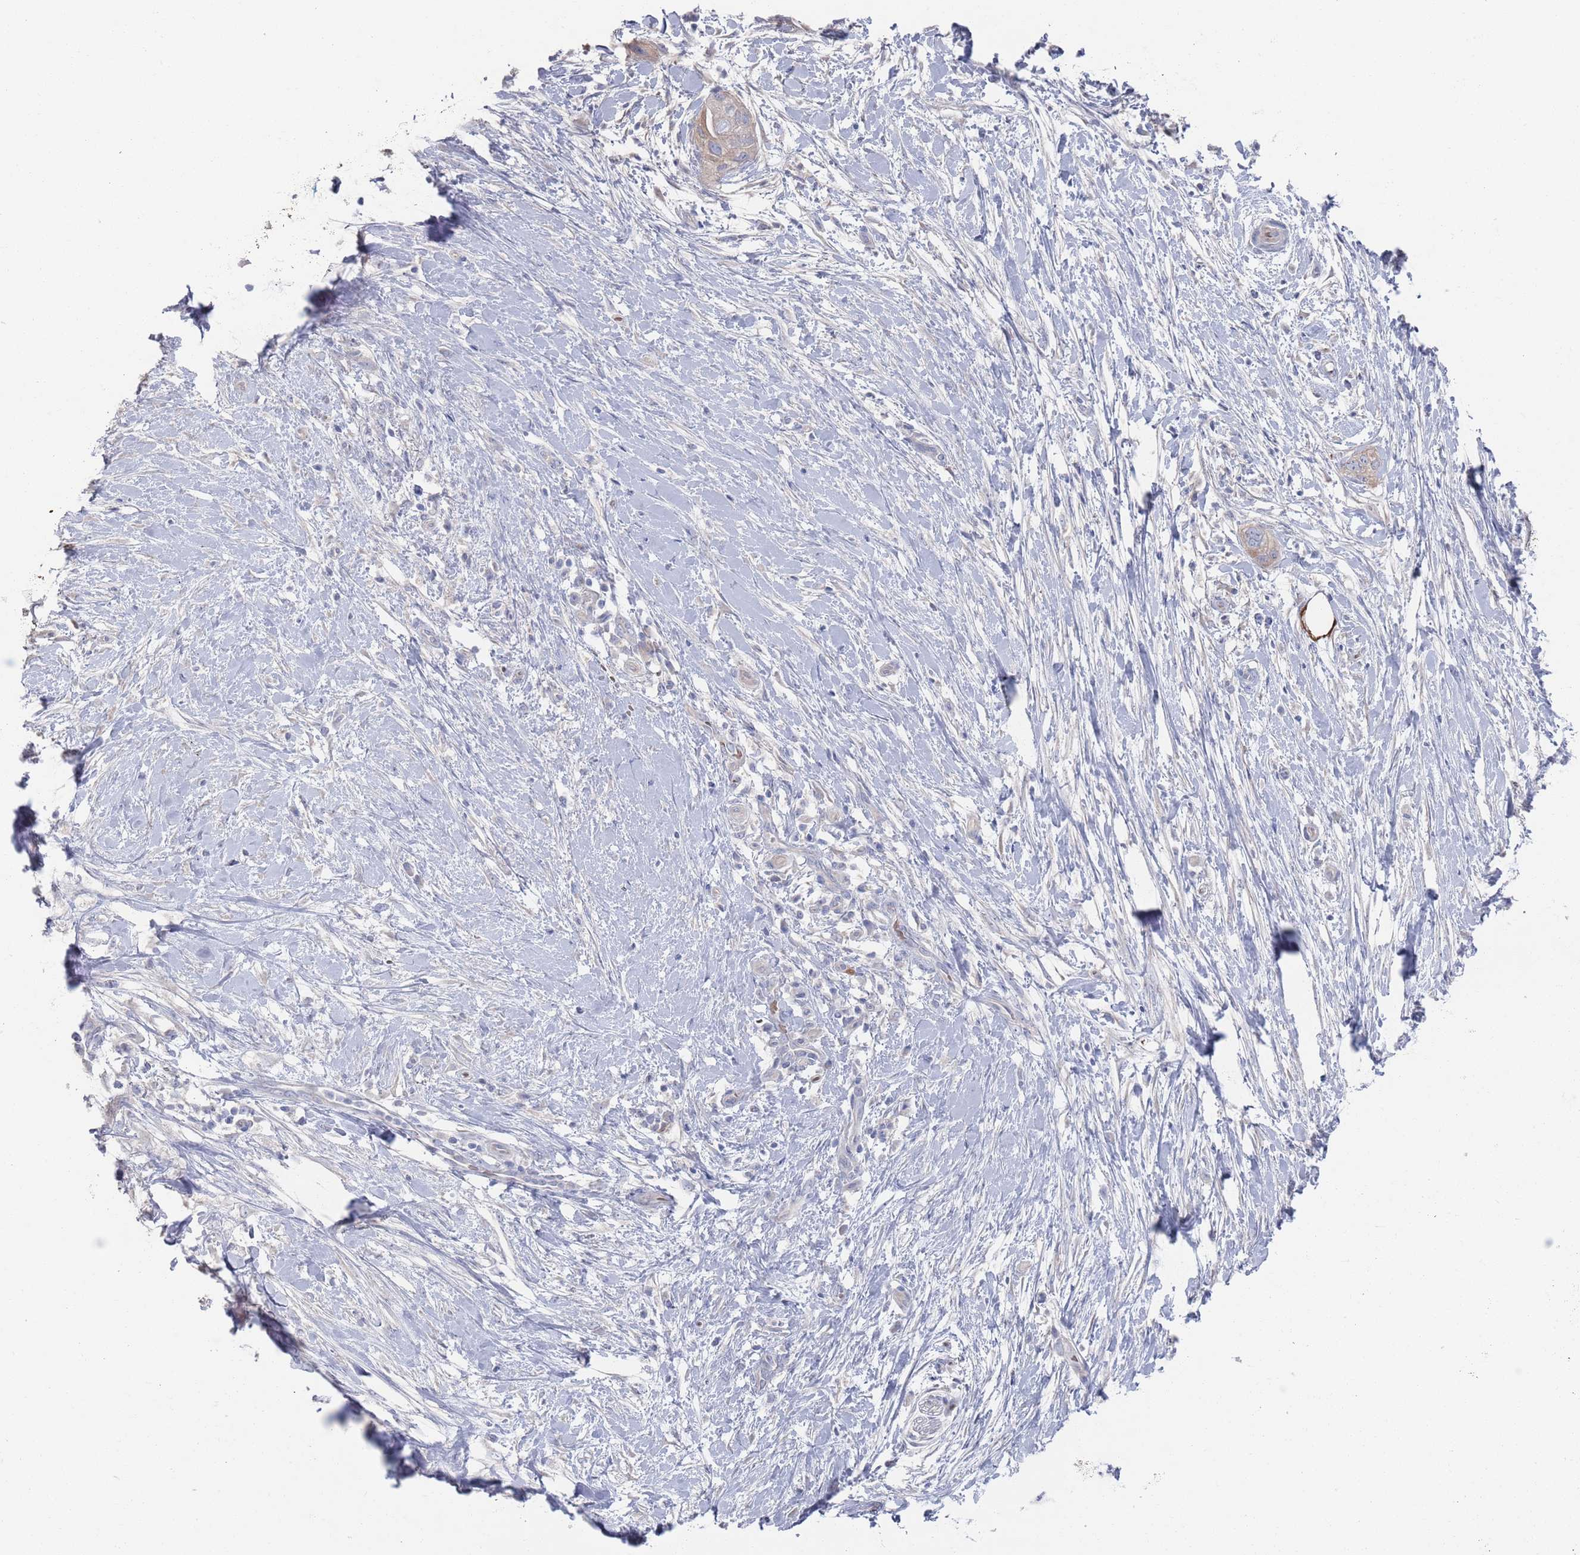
{"staining": {"intensity": "negative", "quantity": "none", "location": "none"}, "tissue": "pancreatic cancer", "cell_type": "Tumor cells", "image_type": "cancer", "snomed": [{"axis": "morphology", "description": "Adenocarcinoma, NOS"}, {"axis": "topography", "description": "Pancreas"}], "caption": "Photomicrograph shows no protein expression in tumor cells of pancreatic cancer (adenocarcinoma) tissue. (DAB immunohistochemistry, high magnification).", "gene": "TMCO3", "patient": {"sex": "female", "age": 72}}